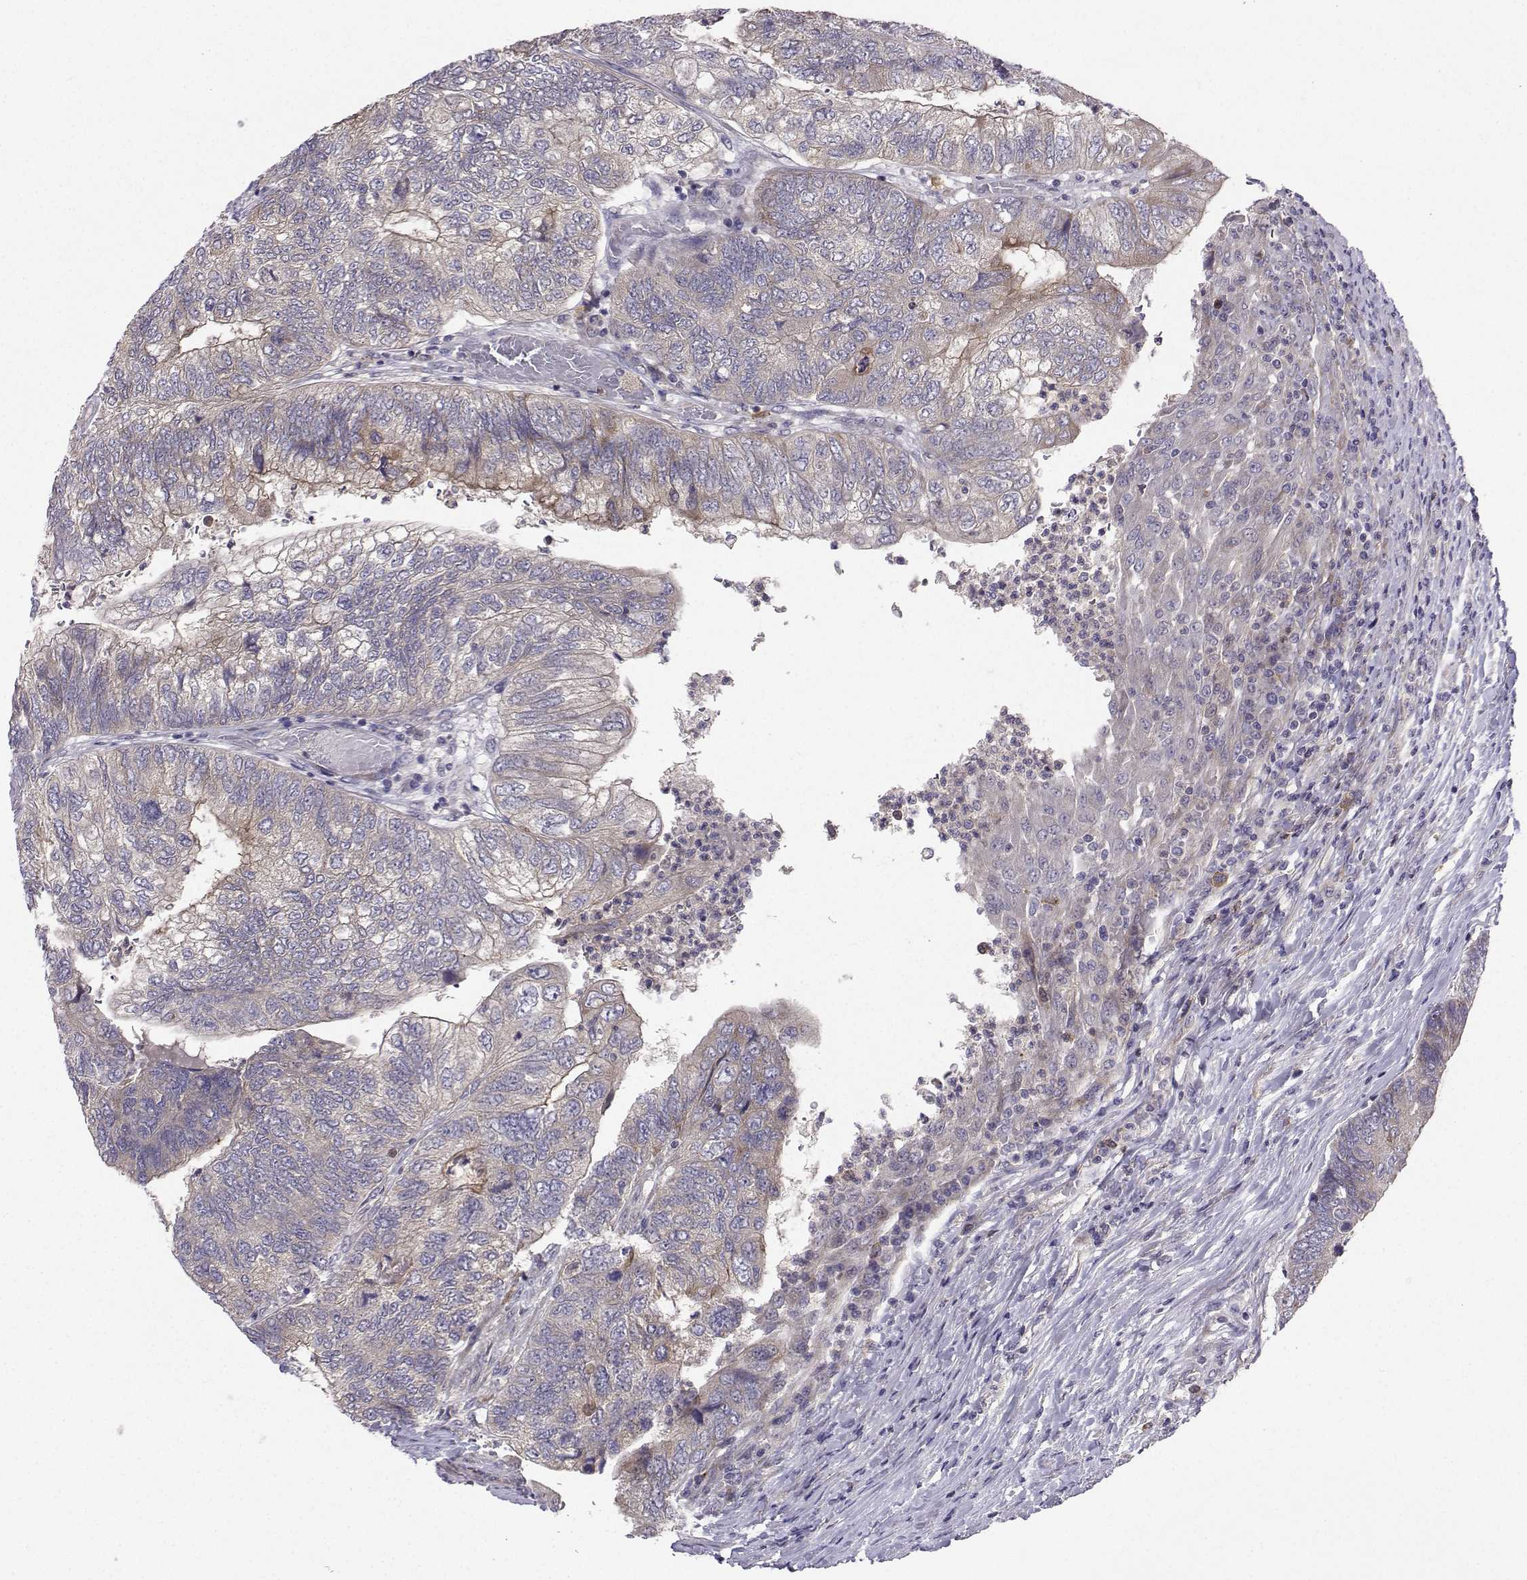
{"staining": {"intensity": "moderate", "quantity": "<25%", "location": "cytoplasmic/membranous"}, "tissue": "colorectal cancer", "cell_type": "Tumor cells", "image_type": "cancer", "snomed": [{"axis": "morphology", "description": "Adenocarcinoma, NOS"}, {"axis": "topography", "description": "Colon"}], "caption": "Immunohistochemistry of colorectal adenocarcinoma shows low levels of moderate cytoplasmic/membranous positivity in about <25% of tumor cells.", "gene": "STXBP5", "patient": {"sex": "female", "age": 67}}